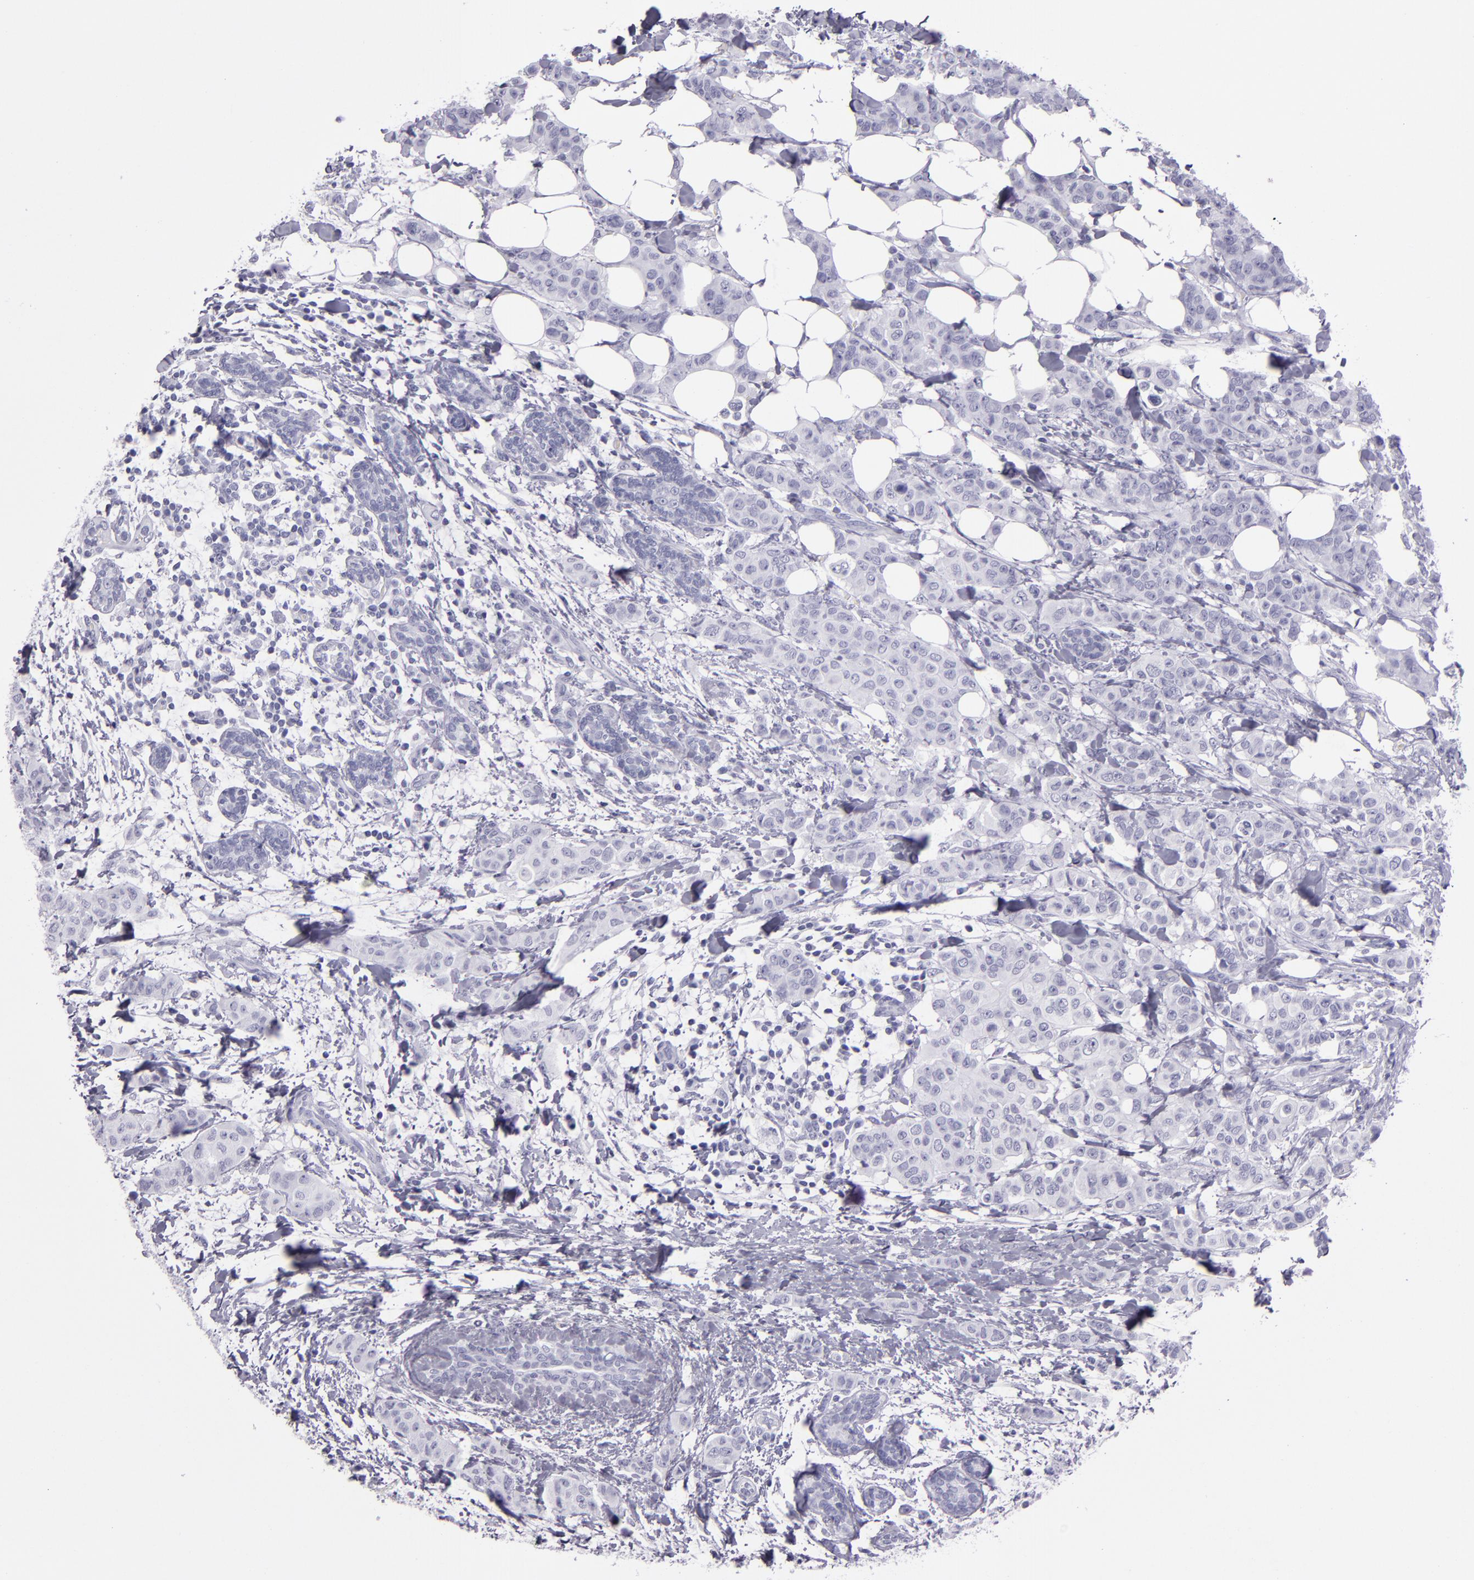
{"staining": {"intensity": "negative", "quantity": "none", "location": "none"}, "tissue": "breast cancer", "cell_type": "Tumor cells", "image_type": "cancer", "snomed": [{"axis": "morphology", "description": "Duct carcinoma"}, {"axis": "topography", "description": "Breast"}], "caption": "DAB (3,3'-diaminobenzidine) immunohistochemical staining of human infiltrating ductal carcinoma (breast) shows no significant expression in tumor cells. Nuclei are stained in blue.", "gene": "CR2", "patient": {"sex": "female", "age": 40}}